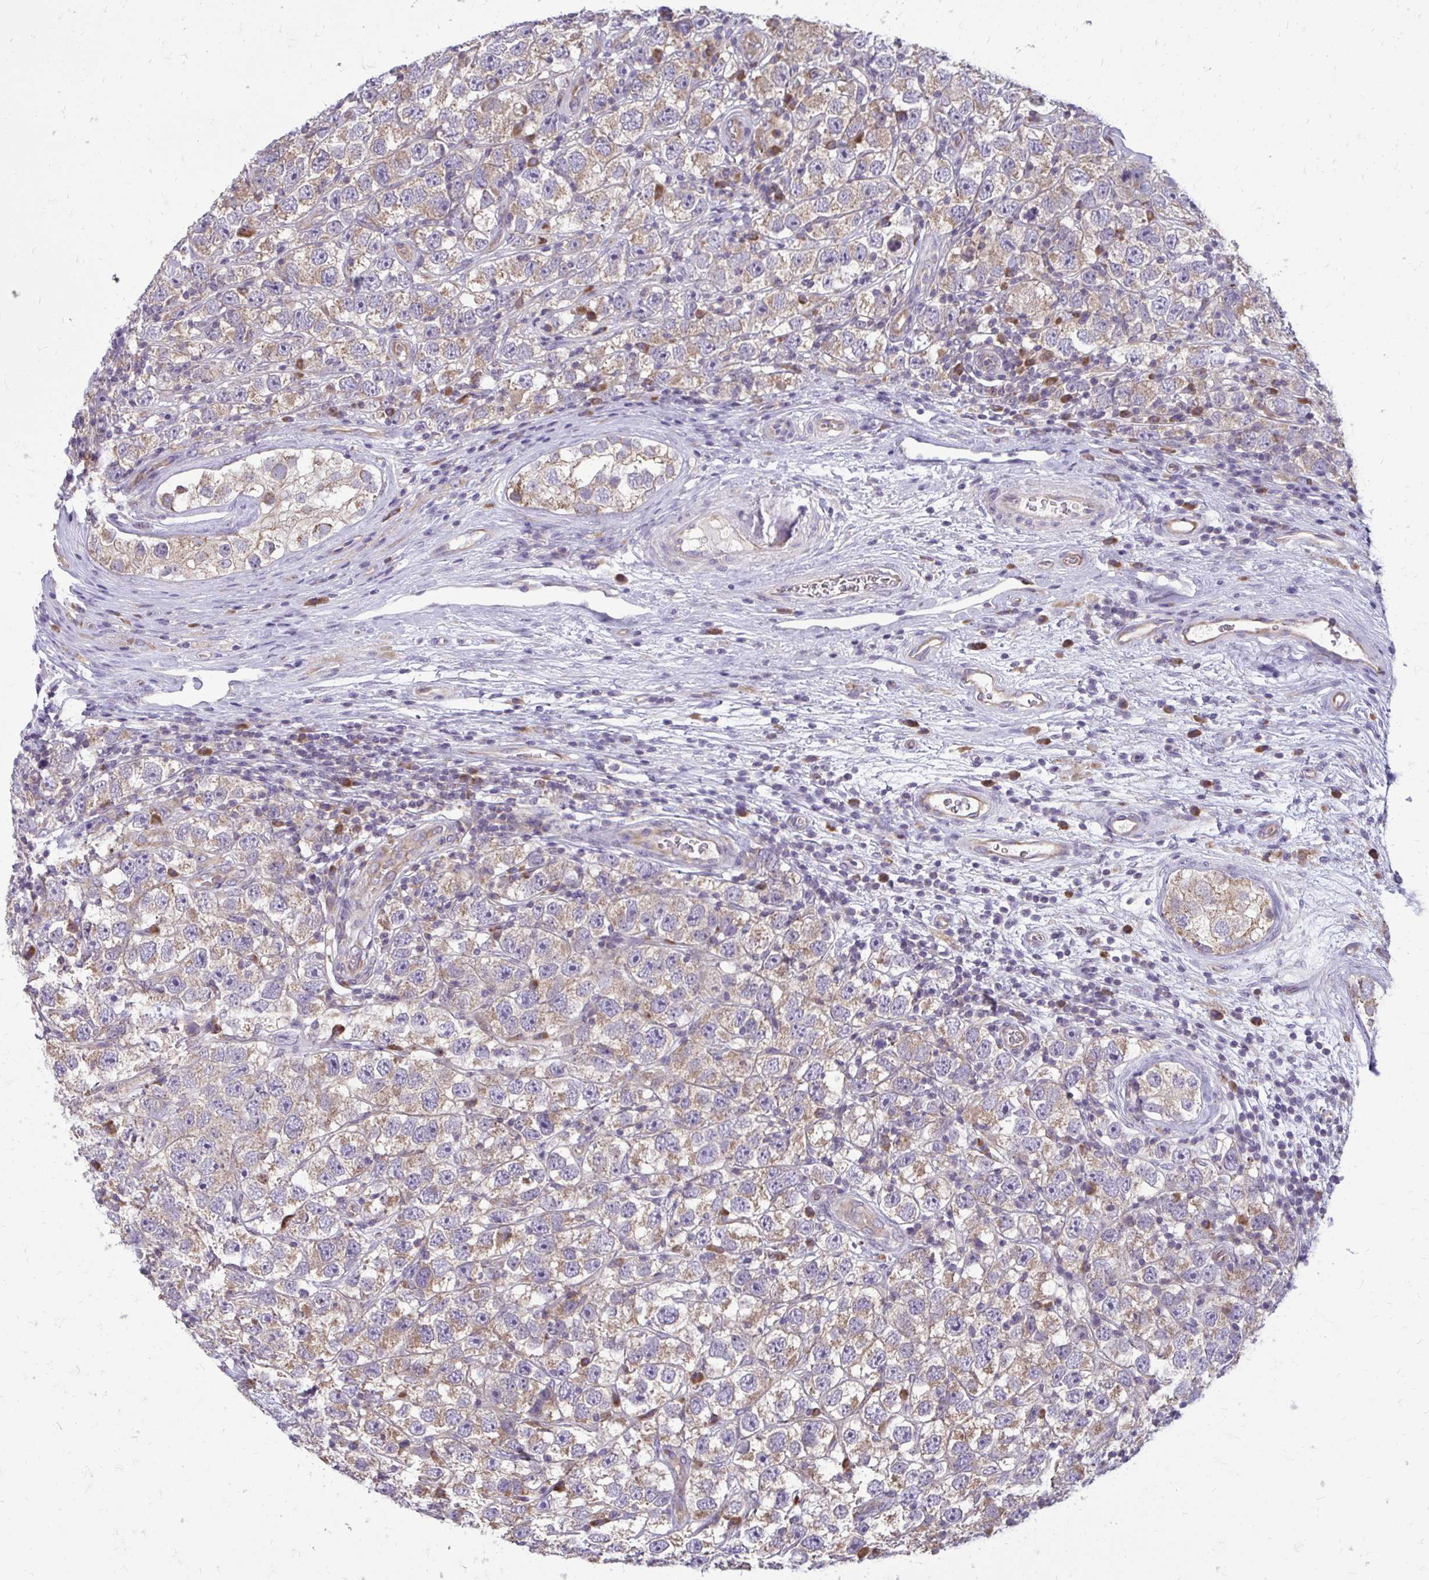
{"staining": {"intensity": "moderate", "quantity": ">75%", "location": "cytoplasmic/membranous"}, "tissue": "testis cancer", "cell_type": "Tumor cells", "image_type": "cancer", "snomed": [{"axis": "morphology", "description": "Seminoma, NOS"}, {"axis": "topography", "description": "Testis"}], "caption": "A histopathology image showing moderate cytoplasmic/membranous positivity in about >75% of tumor cells in testis cancer, as visualized by brown immunohistochemical staining.", "gene": "RPLP2", "patient": {"sex": "male", "age": 26}}